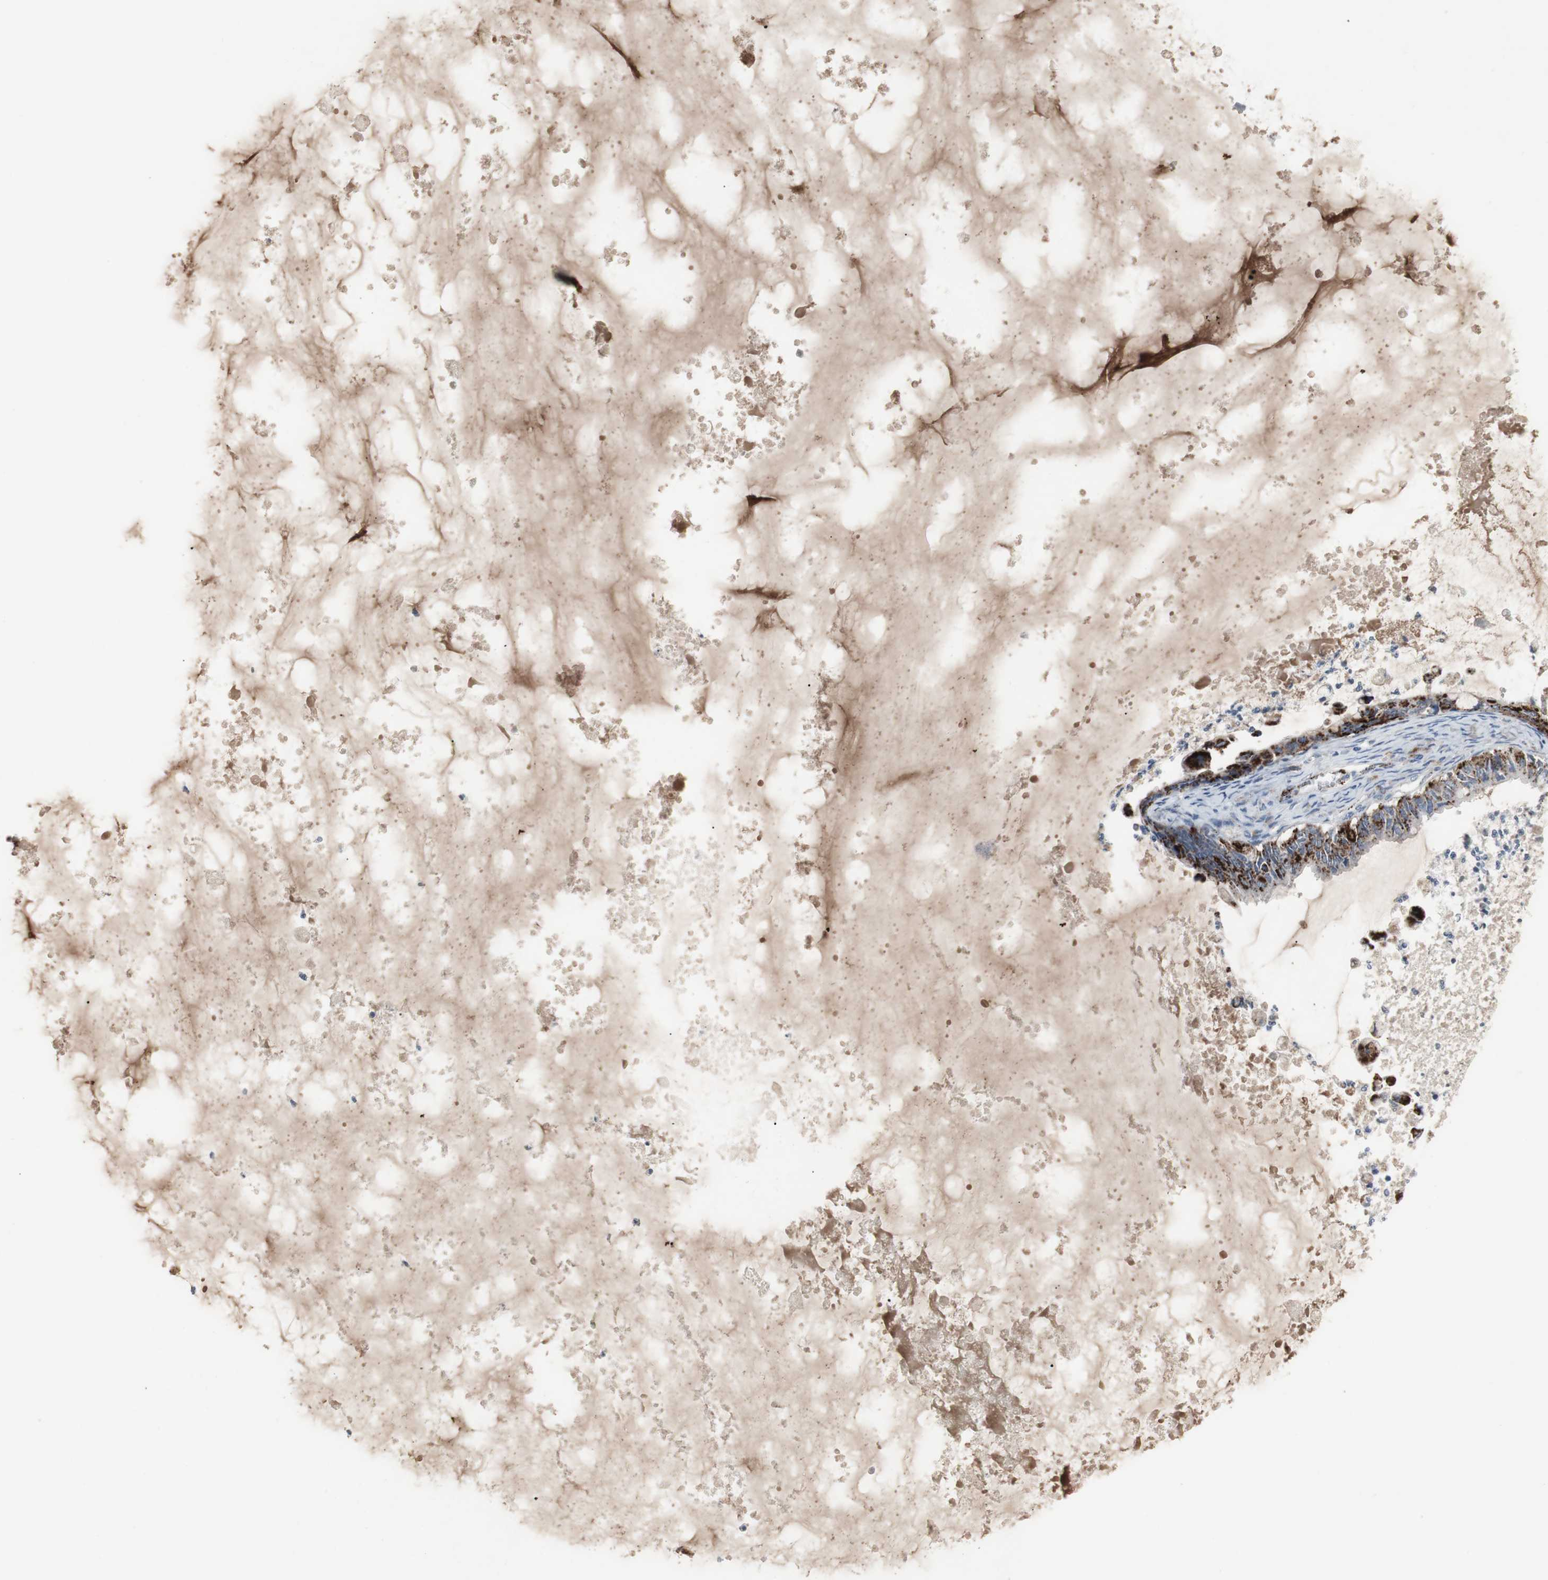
{"staining": {"intensity": "strong", "quantity": ">75%", "location": "cytoplasmic/membranous"}, "tissue": "ovarian cancer", "cell_type": "Tumor cells", "image_type": "cancer", "snomed": [{"axis": "morphology", "description": "Cystadenocarcinoma, mucinous, NOS"}, {"axis": "topography", "description": "Ovary"}], "caption": "DAB immunohistochemical staining of human ovarian mucinous cystadenocarcinoma demonstrates strong cytoplasmic/membranous protein positivity in approximately >75% of tumor cells.", "gene": "GBA1", "patient": {"sex": "female", "age": 80}}